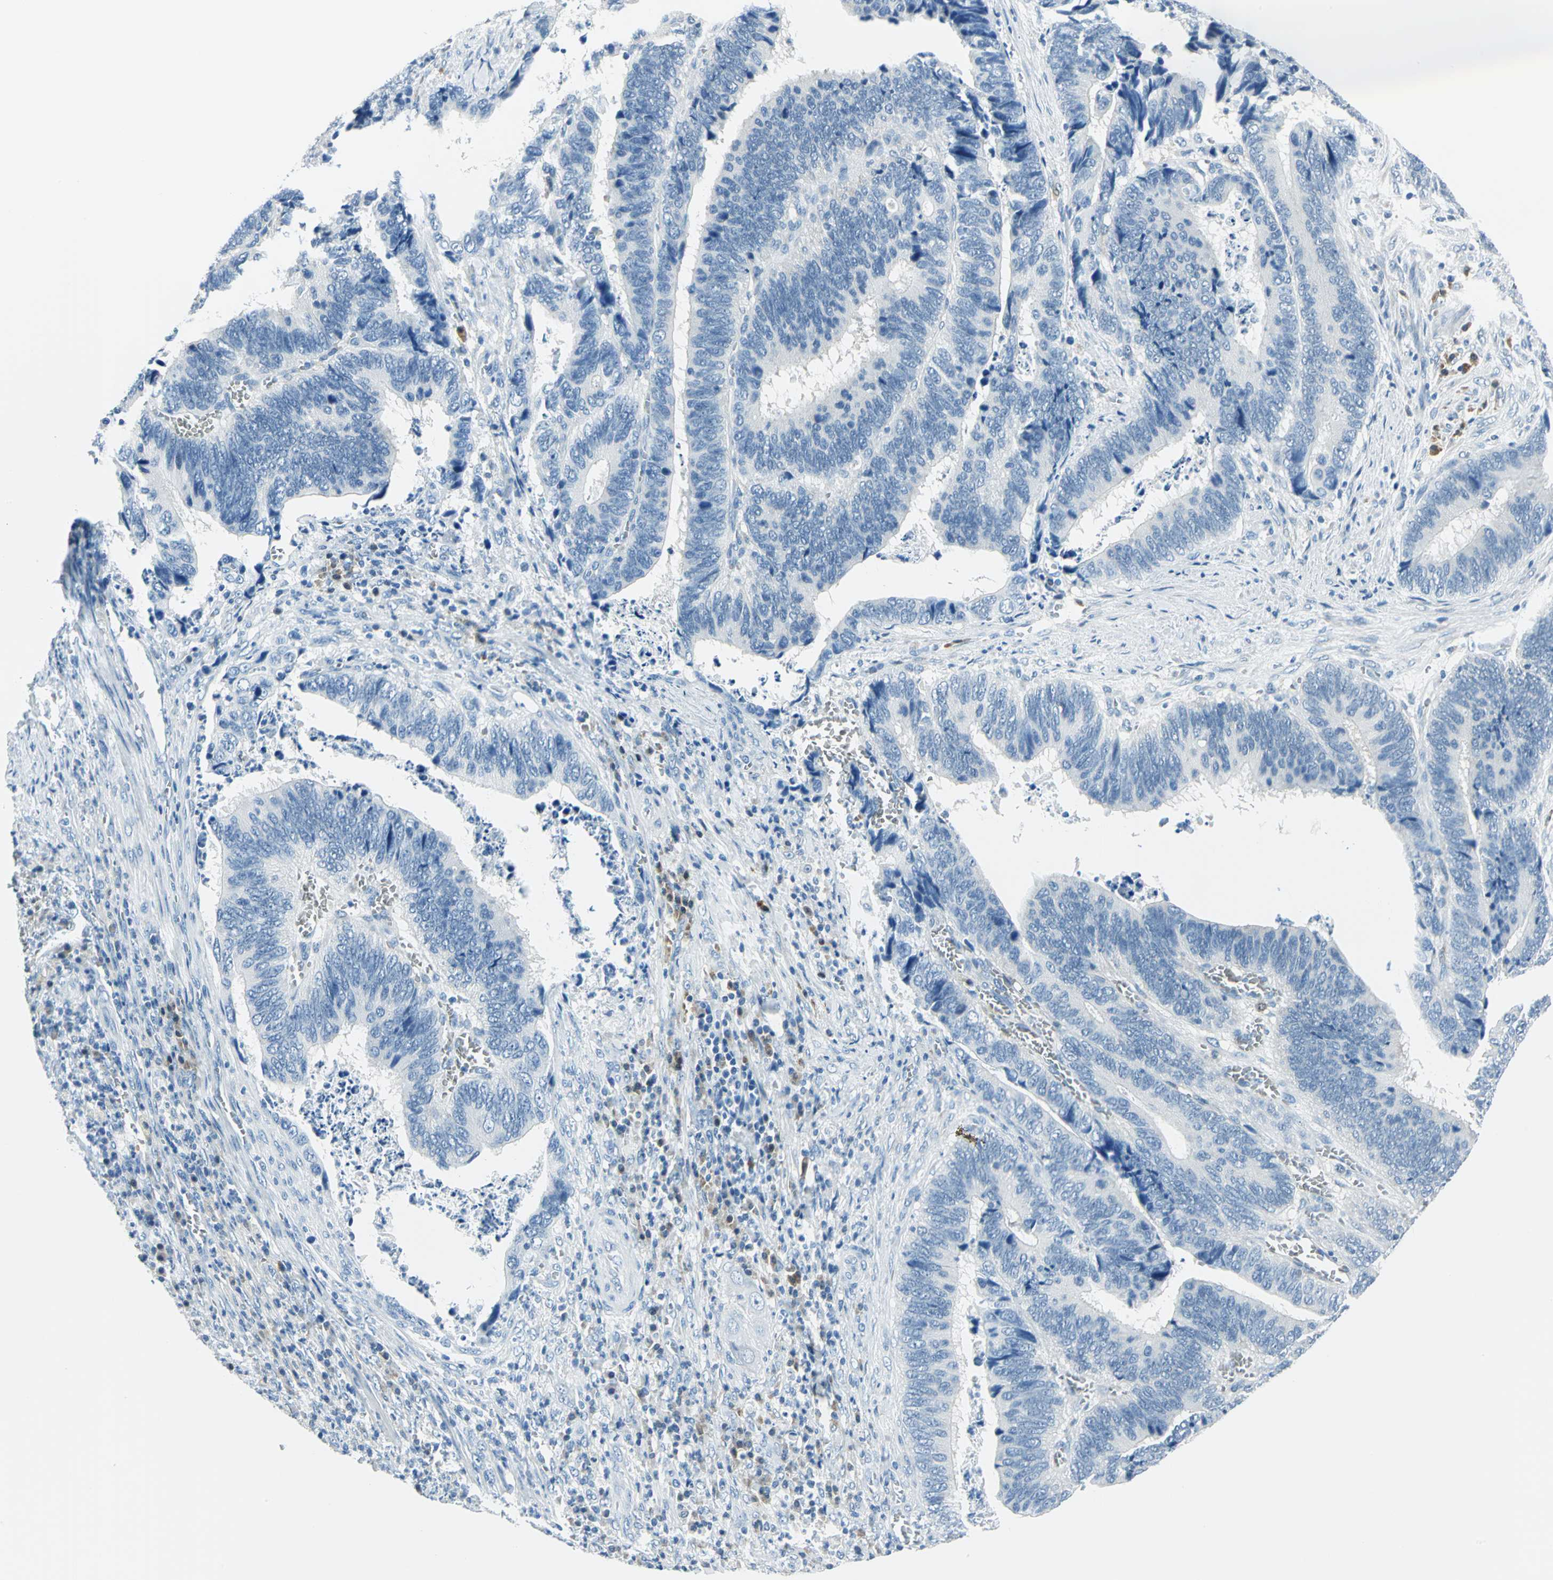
{"staining": {"intensity": "negative", "quantity": "none", "location": "none"}, "tissue": "colorectal cancer", "cell_type": "Tumor cells", "image_type": "cancer", "snomed": [{"axis": "morphology", "description": "Adenocarcinoma, NOS"}, {"axis": "topography", "description": "Colon"}], "caption": "Tumor cells are negative for brown protein staining in adenocarcinoma (colorectal).", "gene": "AKR1A1", "patient": {"sex": "male", "age": 72}}